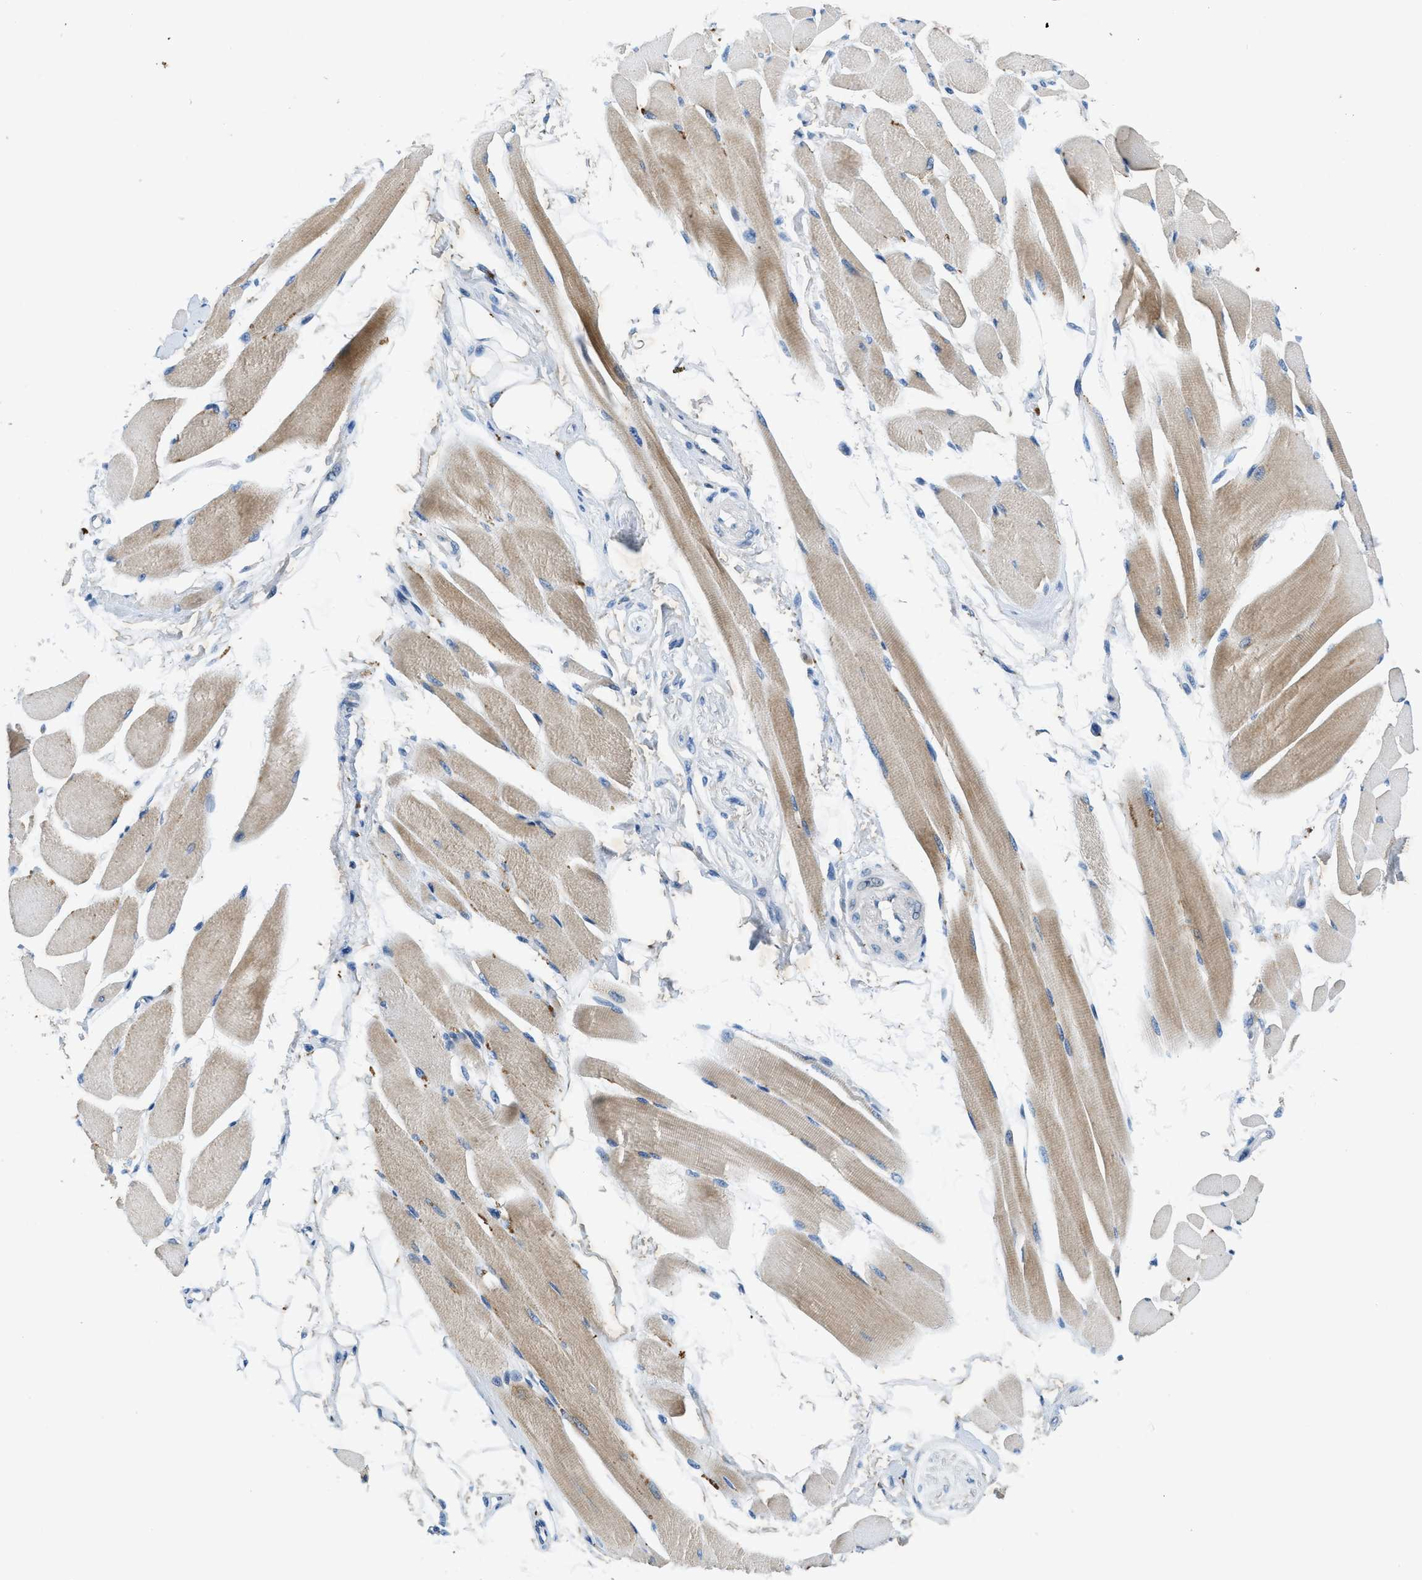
{"staining": {"intensity": "weak", "quantity": ">75%", "location": "cytoplasmic/membranous"}, "tissue": "skeletal muscle", "cell_type": "Myocytes", "image_type": "normal", "snomed": [{"axis": "morphology", "description": "Normal tissue, NOS"}, {"axis": "topography", "description": "Skeletal muscle"}, {"axis": "topography", "description": "Peripheral nerve tissue"}], "caption": "A histopathology image showing weak cytoplasmic/membranous staining in approximately >75% of myocytes in normal skeletal muscle, as visualized by brown immunohistochemical staining.", "gene": "PNKD", "patient": {"sex": "female", "age": 84}}